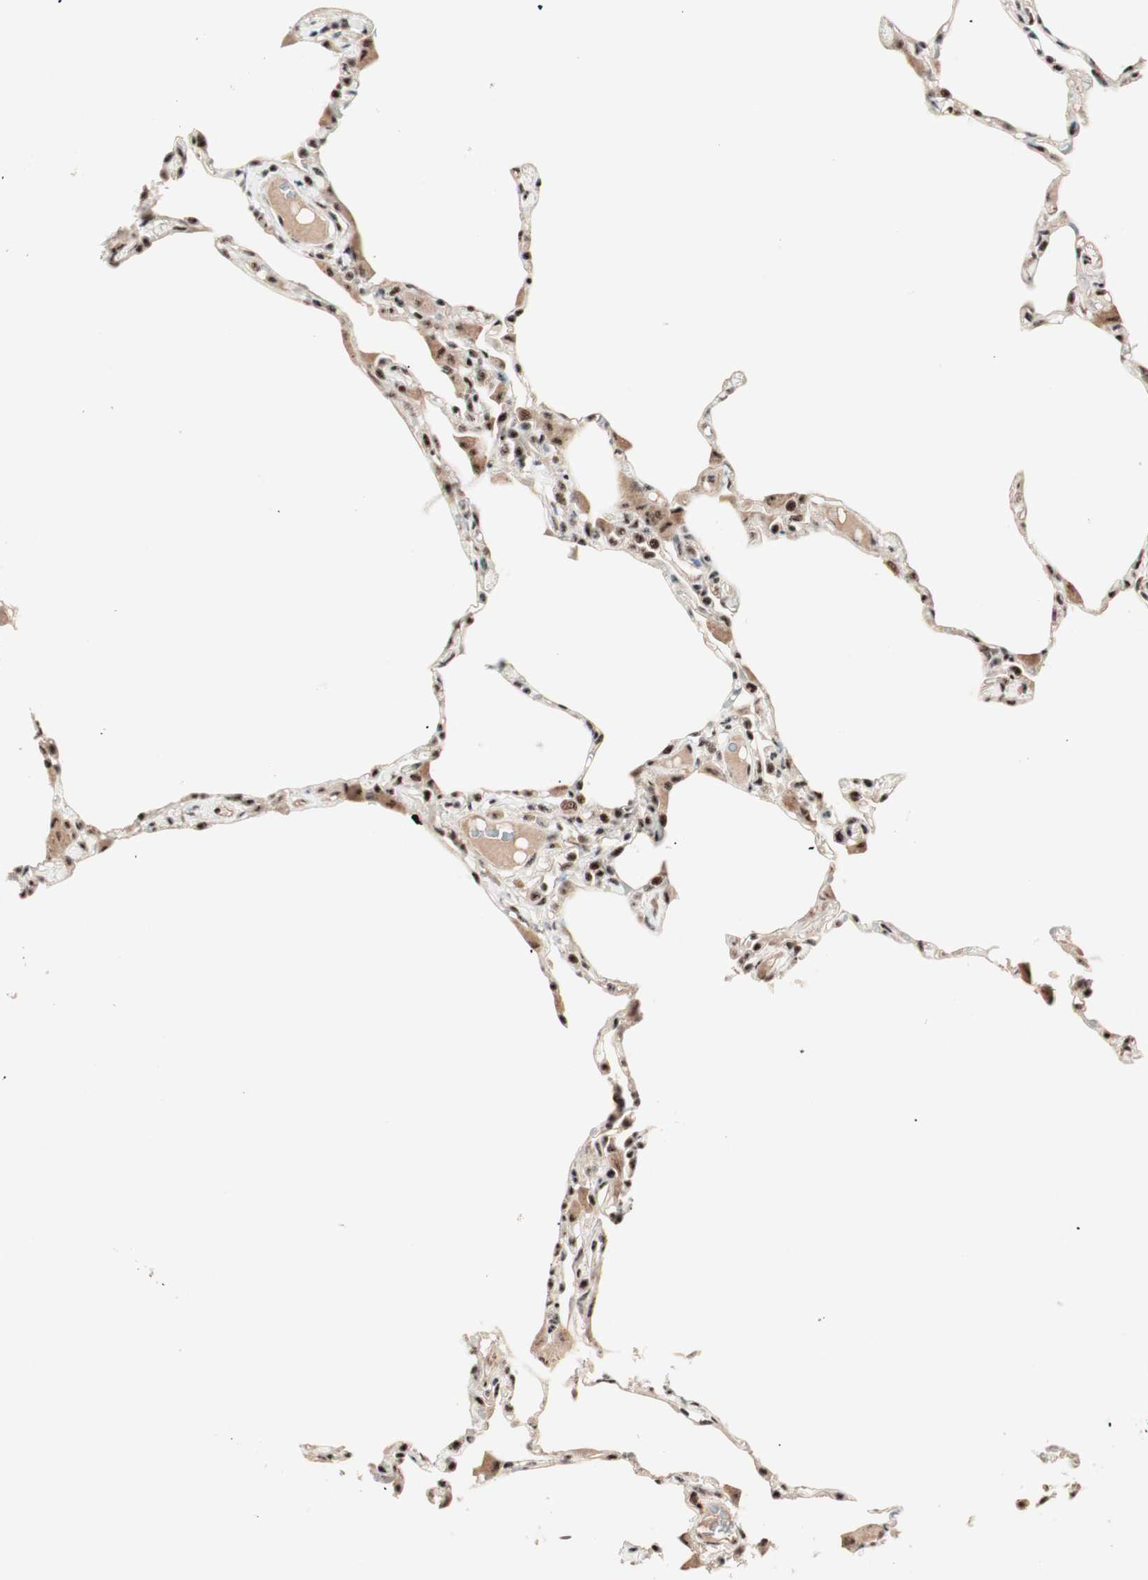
{"staining": {"intensity": "strong", "quantity": "25%-75%", "location": "nuclear"}, "tissue": "lung", "cell_type": "Alveolar cells", "image_type": "normal", "snomed": [{"axis": "morphology", "description": "Normal tissue, NOS"}, {"axis": "topography", "description": "Lung"}], "caption": "Lung stained with immunohistochemistry (IHC) demonstrates strong nuclear staining in approximately 25%-75% of alveolar cells. (Brightfield microscopy of DAB IHC at high magnification).", "gene": "NR5A2", "patient": {"sex": "female", "age": 49}}